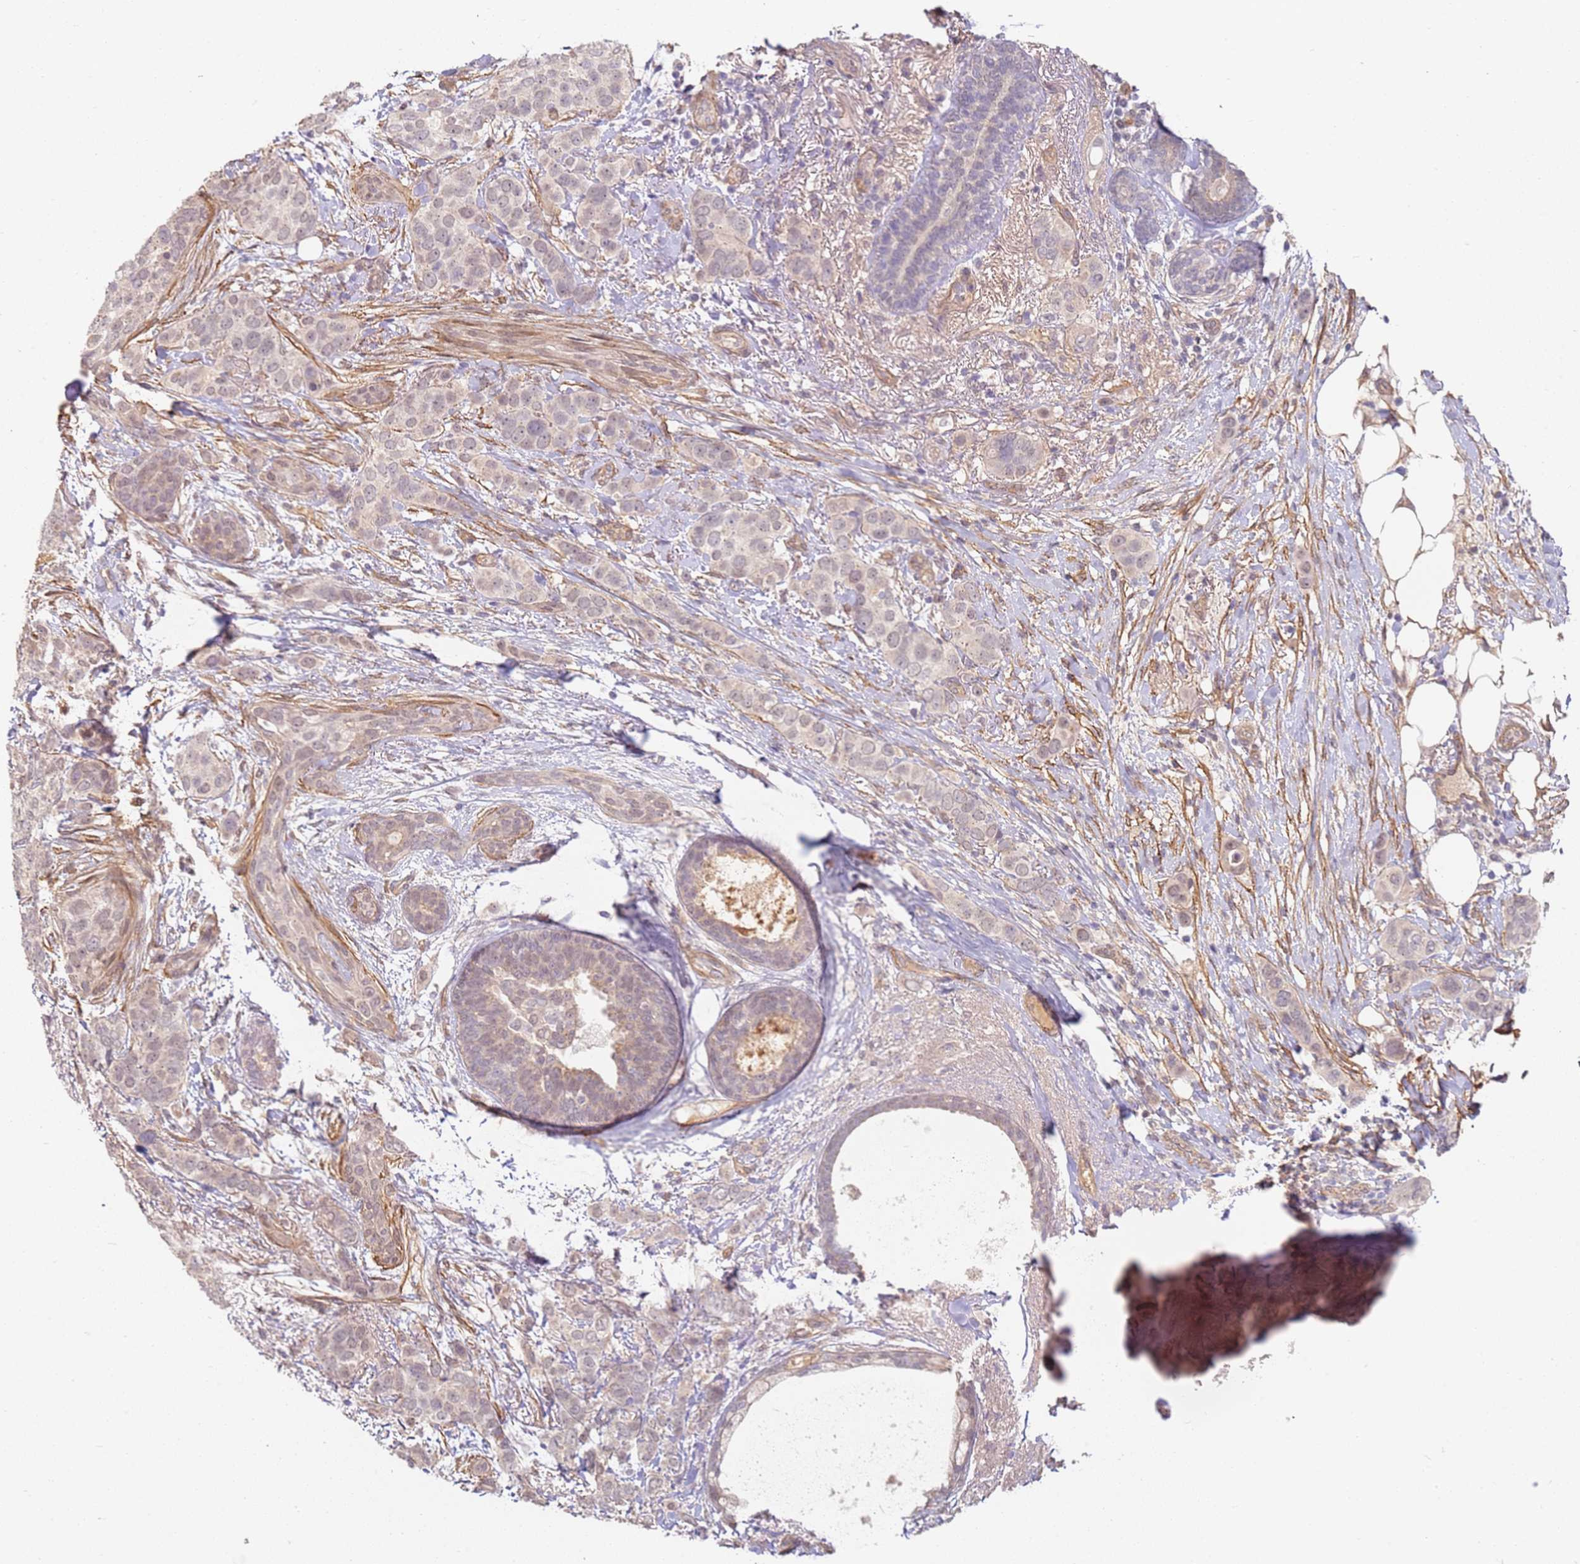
{"staining": {"intensity": "weak", "quantity": "25%-75%", "location": "nuclear"}, "tissue": "breast cancer", "cell_type": "Tumor cells", "image_type": "cancer", "snomed": [{"axis": "morphology", "description": "Lobular carcinoma"}, {"axis": "topography", "description": "Breast"}], "caption": "Lobular carcinoma (breast) tissue reveals weak nuclear expression in about 25%-75% of tumor cells", "gene": "WDR93", "patient": {"sex": "female", "age": 51}}